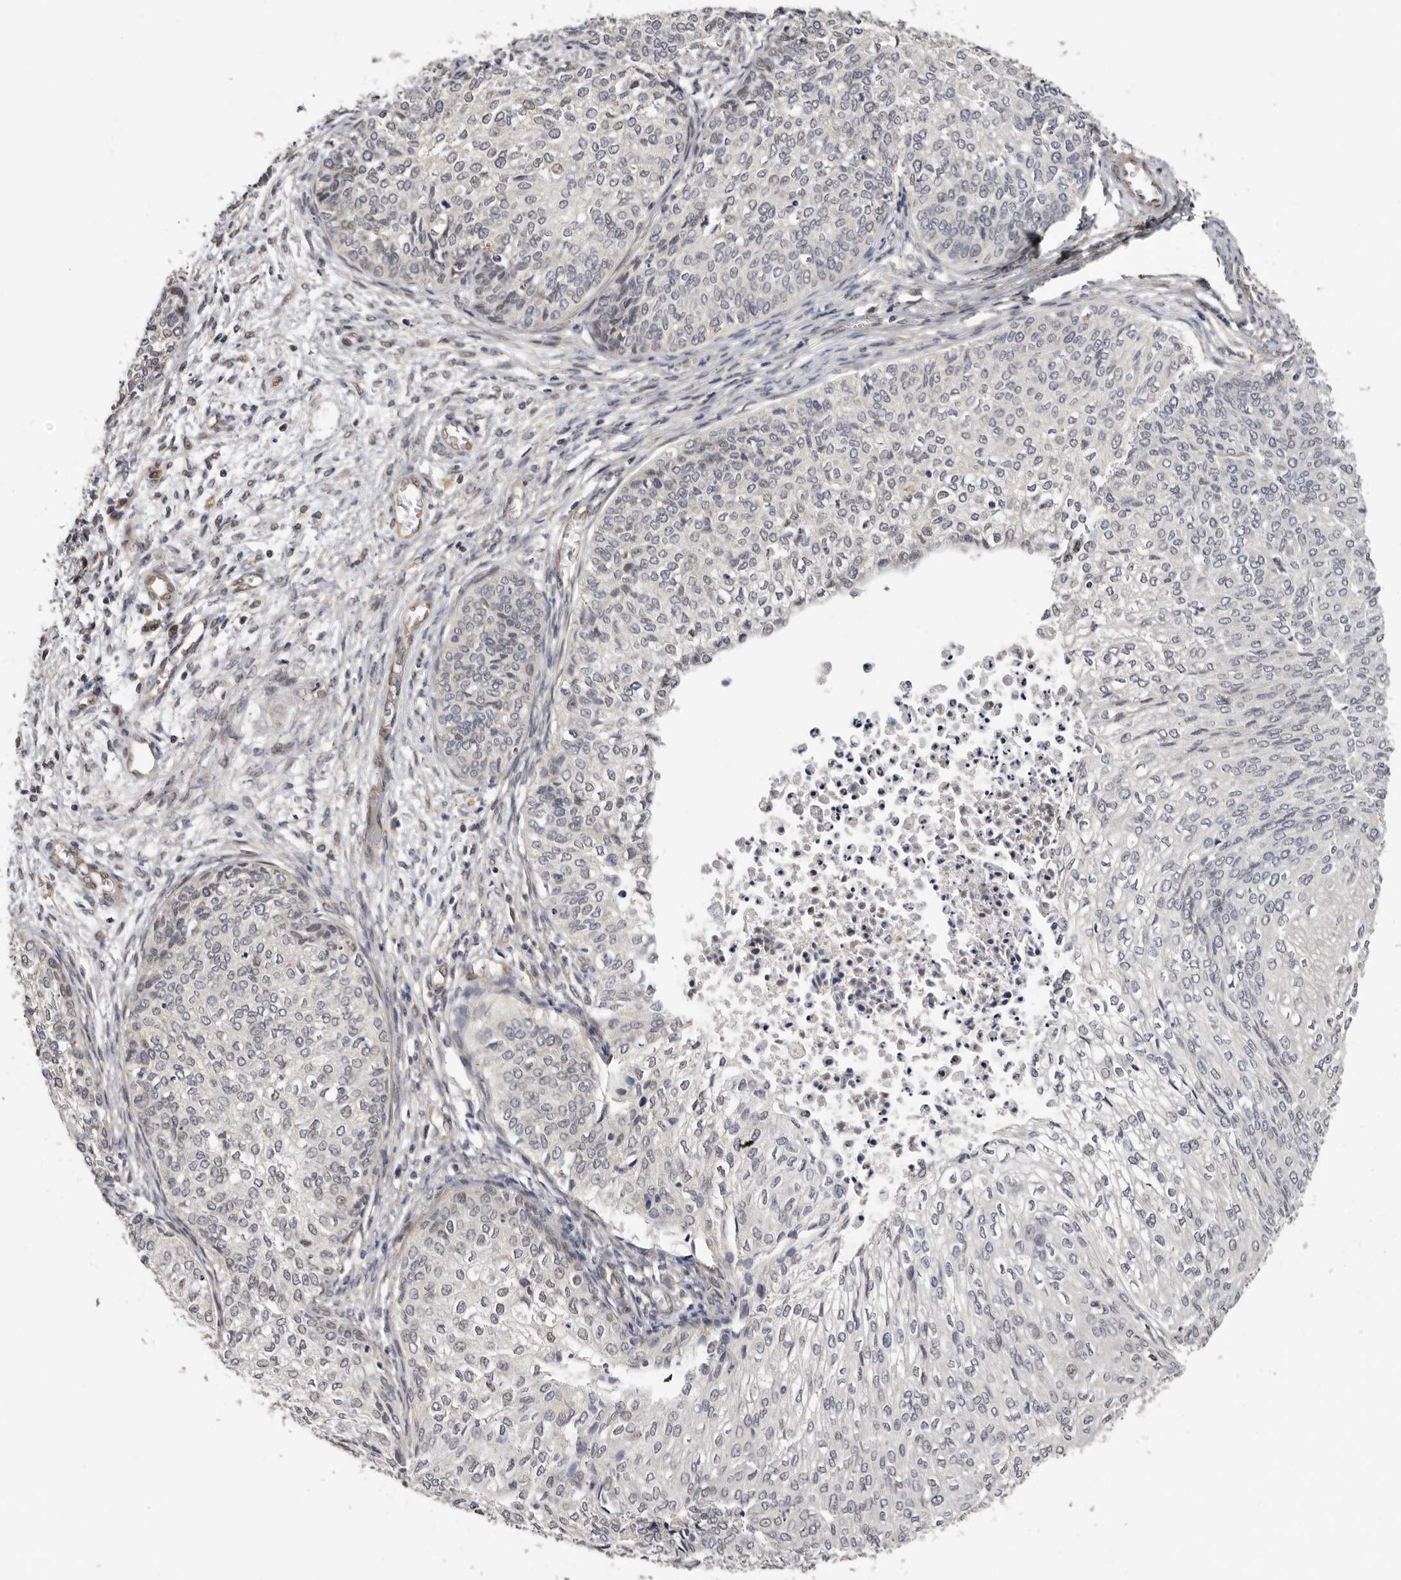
{"staining": {"intensity": "negative", "quantity": "none", "location": "none"}, "tissue": "cervical cancer", "cell_type": "Tumor cells", "image_type": "cancer", "snomed": [{"axis": "morphology", "description": "Squamous cell carcinoma, NOS"}, {"axis": "topography", "description": "Cervix"}], "caption": "A photomicrograph of human cervical cancer is negative for staining in tumor cells.", "gene": "SBDS", "patient": {"sex": "female", "age": 37}}